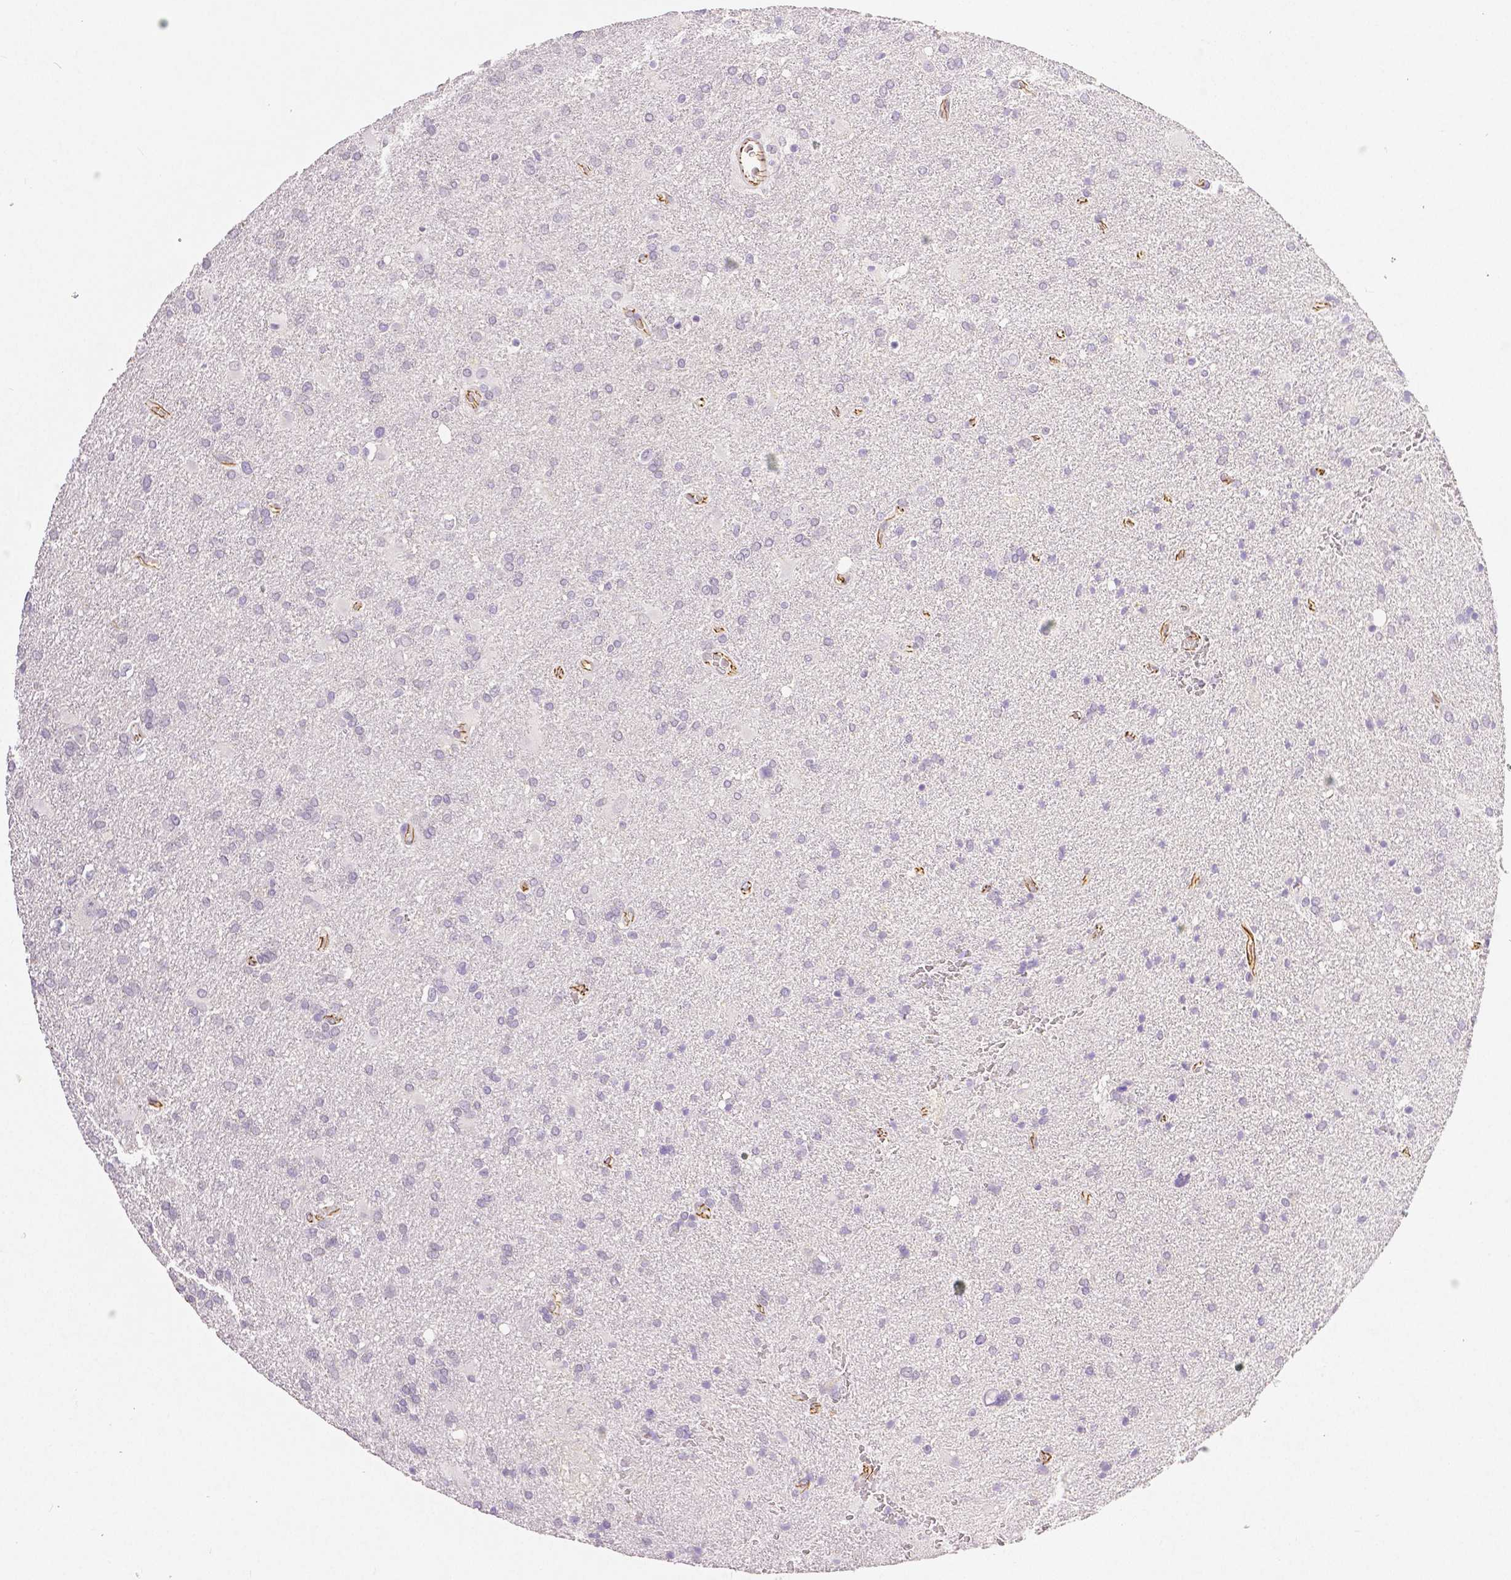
{"staining": {"intensity": "negative", "quantity": "none", "location": "none"}, "tissue": "glioma", "cell_type": "Tumor cells", "image_type": "cancer", "snomed": [{"axis": "morphology", "description": "Glioma, malignant, Low grade"}, {"axis": "topography", "description": "Brain"}], "caption": "Tumor cells show no significant protein positivity in glioma.", "gene": "OCLN", "patient": {"sex": "male", "age": 66}}